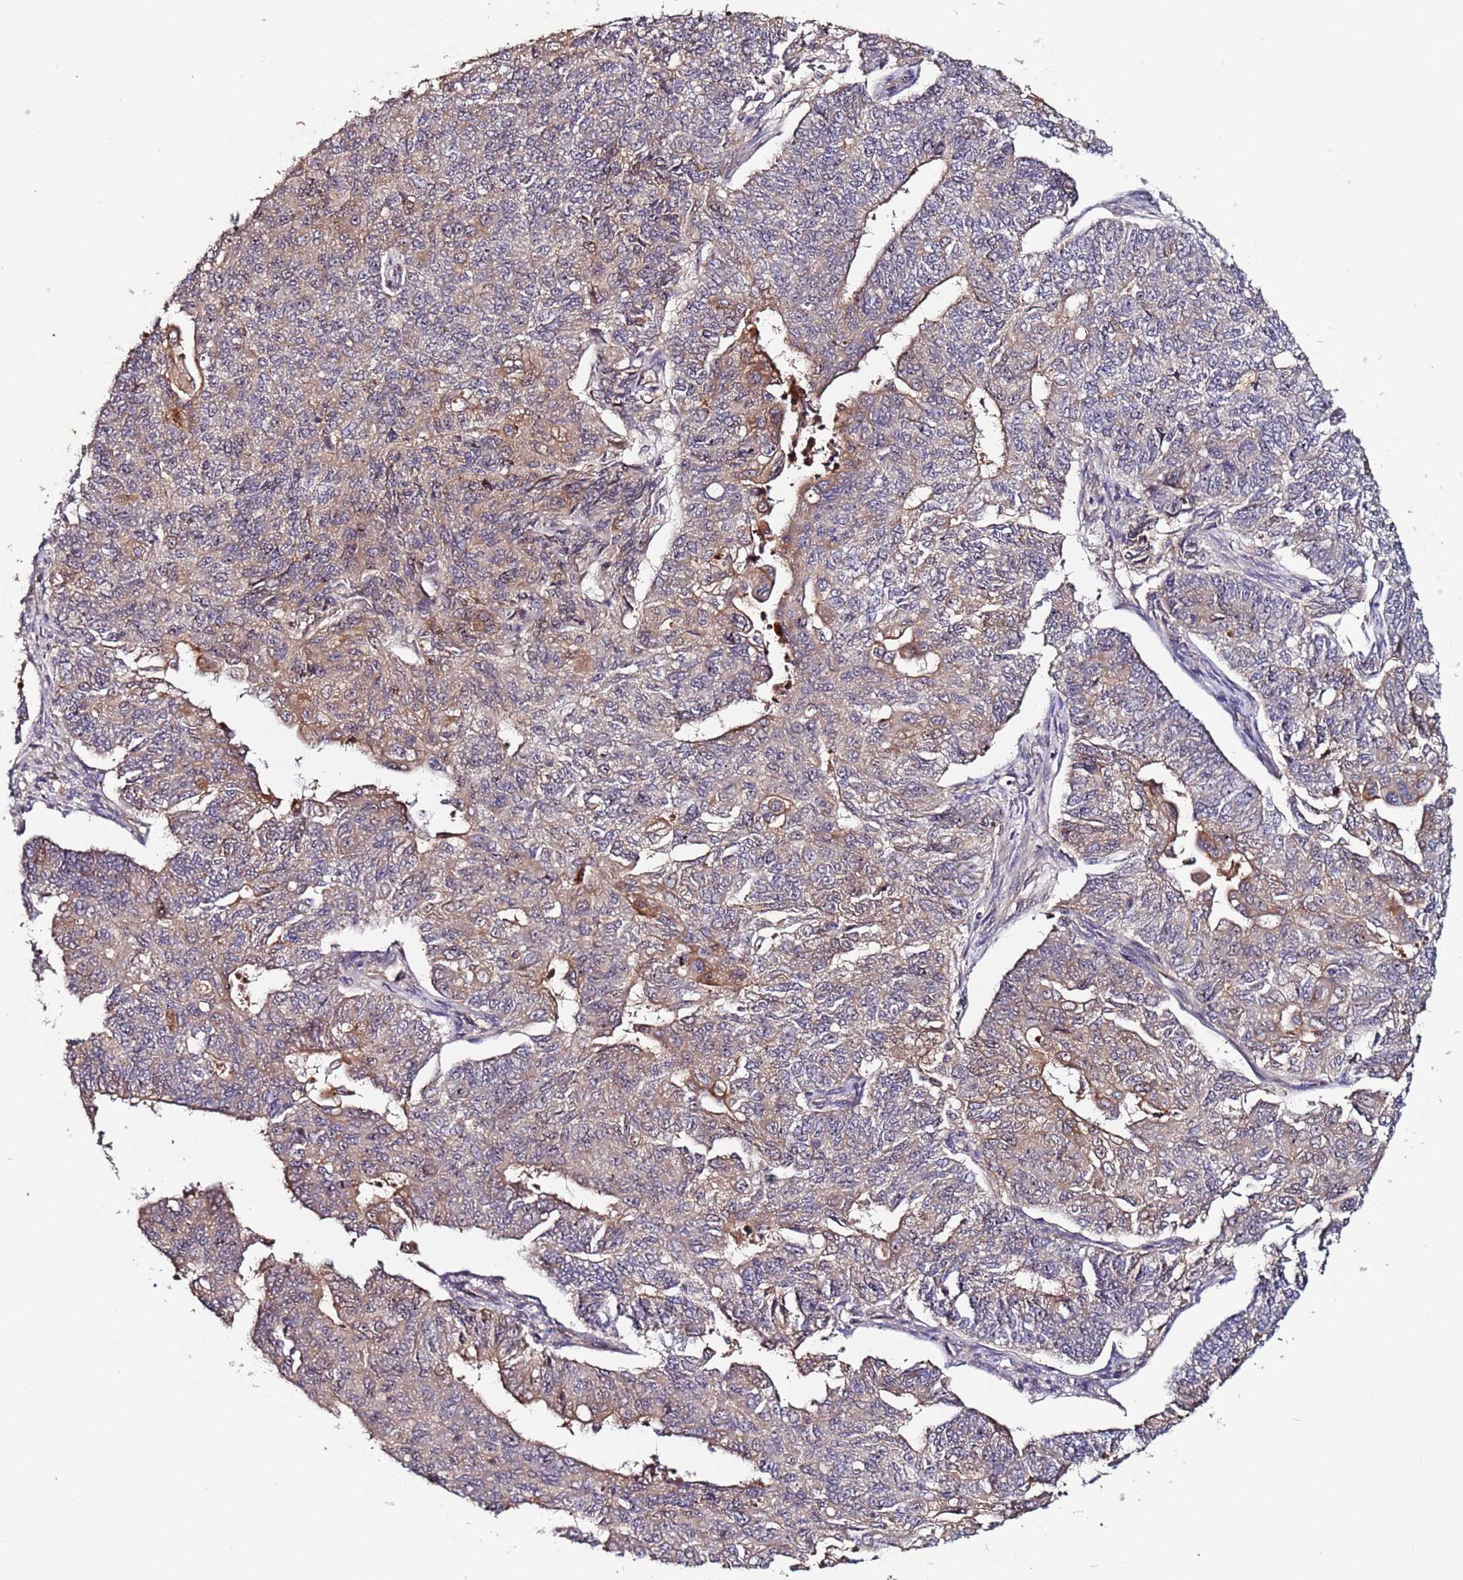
{"staining": {"intensity": "weak", "quantity": "25%-75%", "location": "cytoplasmic/membranous"}, "tissue": "endometrial cancer", "cell_type": "Tumor cells", "image_type": "cancer", "snomed": [{"axis": "morphology", "description": "Adenocarcinoma, NOS"}, {"axis": "topography", "description": "Endometrium"}], "caption": "This is an image of immunohistochemistry staining of adenocarcinoma (endometrial), which shows weak positivity in the cytoplasmic/membranous of tumor cells.", "gene": "OSER1", "patient": {"sex": "female", "age": 32}}